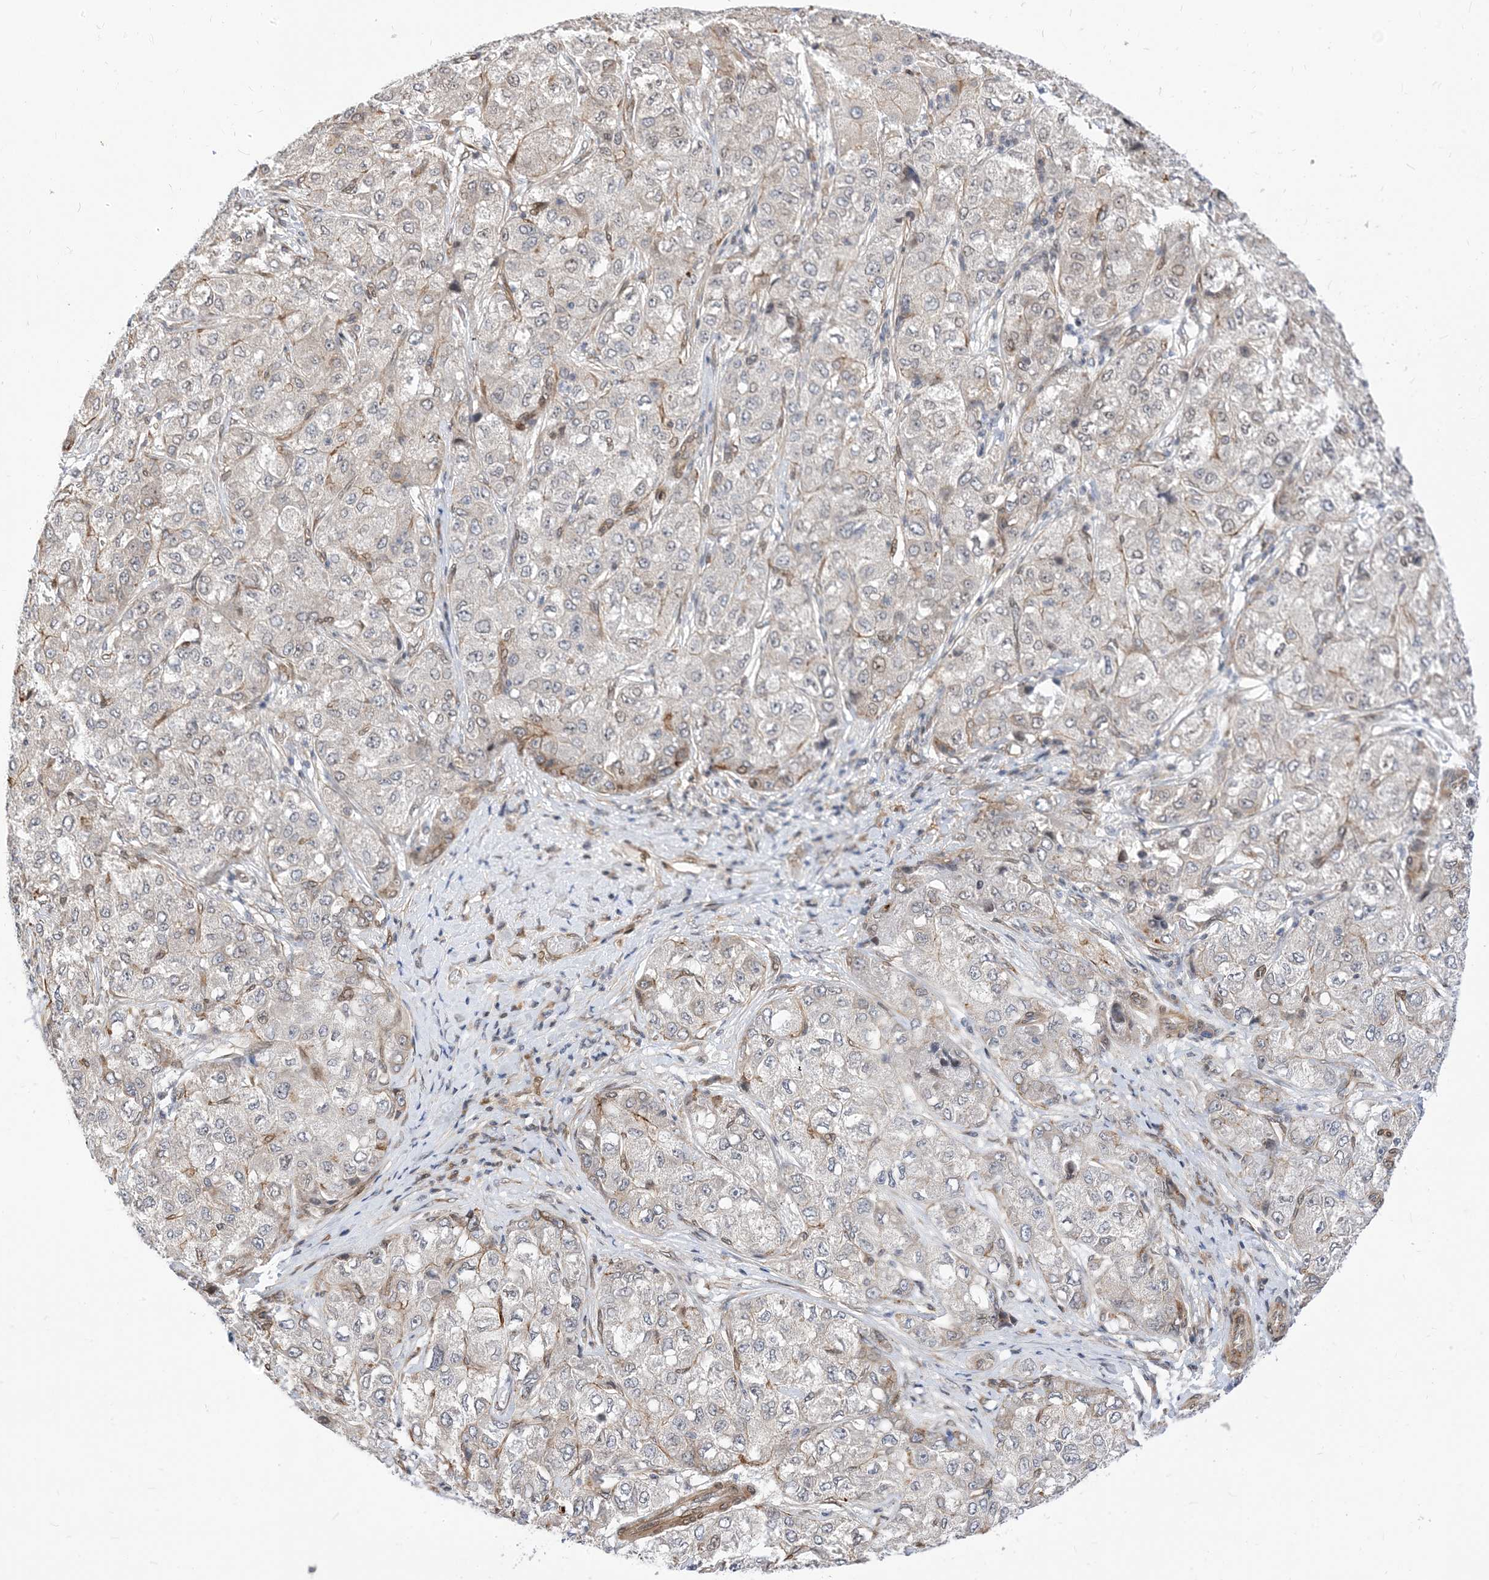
{"staining": {"intensity": "moderate", "quantity": "25%-75%", "location": "cytoplasmic/membranous,nuclear"}, "tissue": "liver cancer", "cell_type": "Tumor cells", "image_type": "cancer", "snomed": [{"axis": "morphology", "description": "Carcinoma, Hepatocellular, NOS"}, {"axis": "topography", "description": "Liver"}], "caption": "The image exhibits a brown stain indicating the presence of a protein in the cytoplasmic/membranous and nuclear of tumor cells in hepatocellular carcinoma (liver). Immunohistochemistry stains the protein of interest in brown and the nuclei are stained blue.", "gene": "TYSND1", "patient": {"sex": "male", "age": 80}}